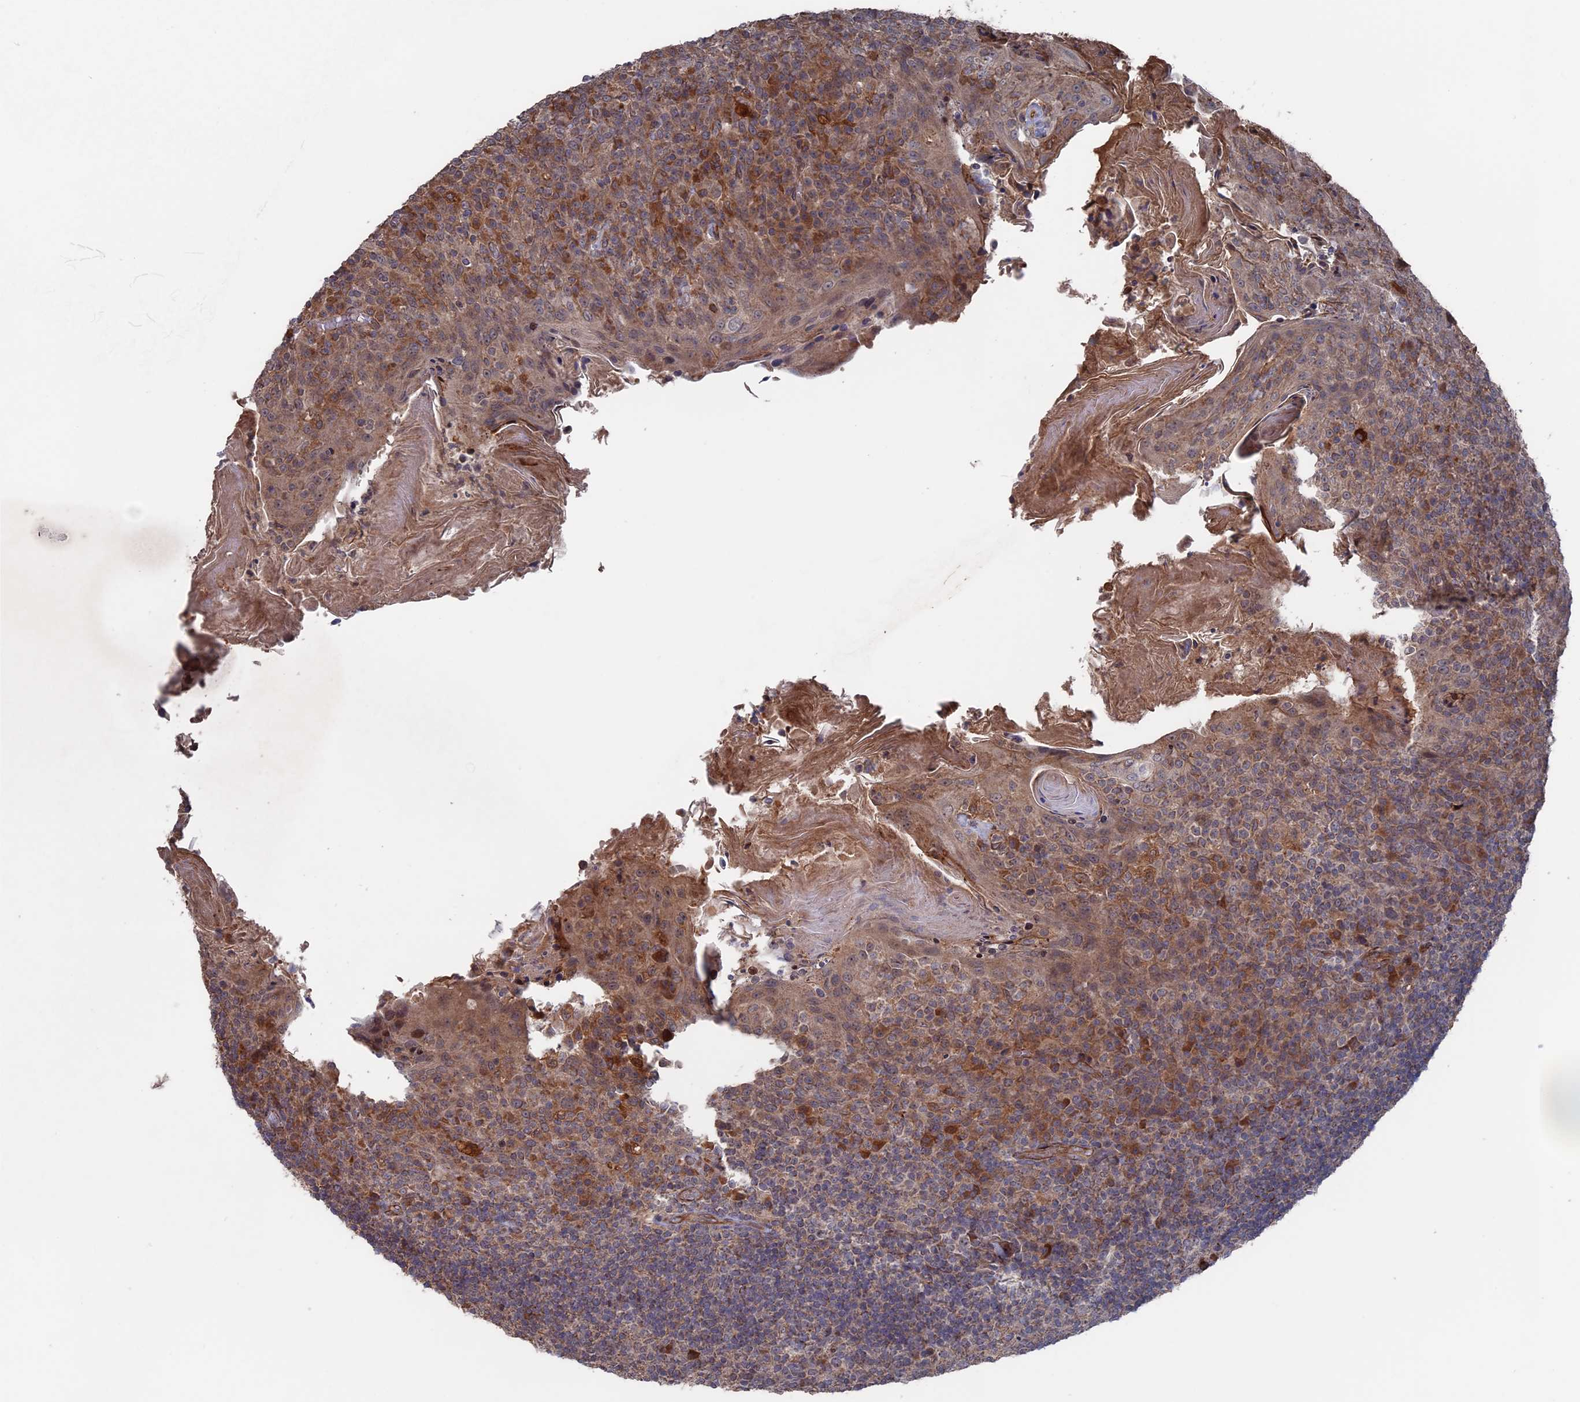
{"staining": {"intensity": "negative", "quantity": "none", "location": "none"}, "tissue": "tonsil", "cell_type": "Germinal center cells", "image_type": "normal", "snomed": [{"axis": "morphology", "description": "Normal tissue, NOS"}, {"axis": "topography", "description": "Tonsil"}], "caption": "Immunohistochemical staining of normal tonsil demonstrates no significant staining in germinal center cells.", "gene": "PLA2G15", "patient": {"sex": "female", "age": 10}}